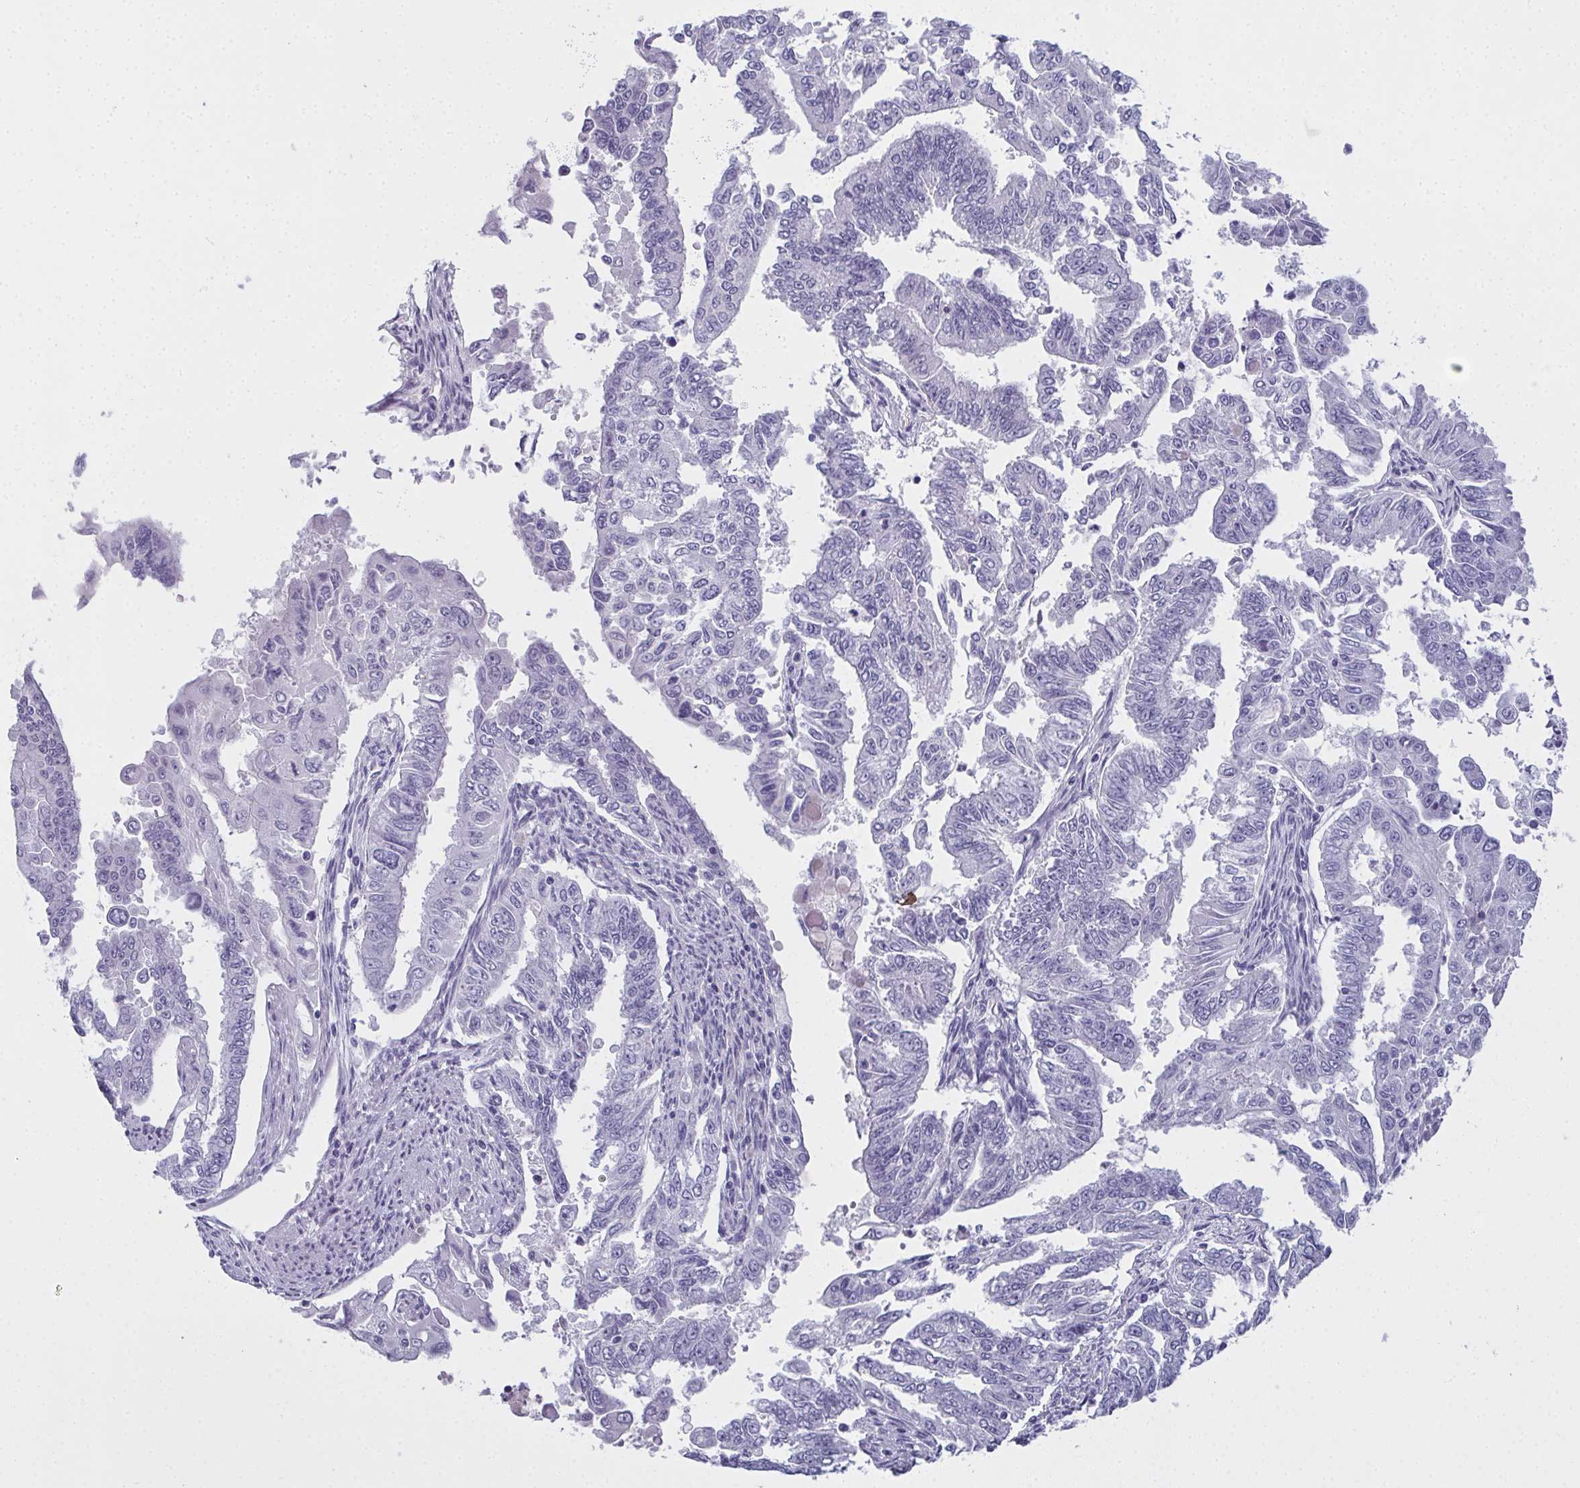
{"staining": {"intensity": "negative", "quantity": "none", "location": "none"}, "tissue": "endometrial cancer", "cell_type": "Tumor cells", "image_type": "cancer", "snomed": [{"axis": "morphology", "description": "Adenocarcinoma, NOS"}, {"axis": "topography", "description": "Uterus"}], "caption": "IHC image of neoplastic tissue: human endometrial cancer stained with DAB demonstrates no significant protein positivity in tumor cells. (DAB immunohistochemistry (IHC), high magnification).", "gene": "SLC36A2", "patient": {"sex": "female", "age": 59}}